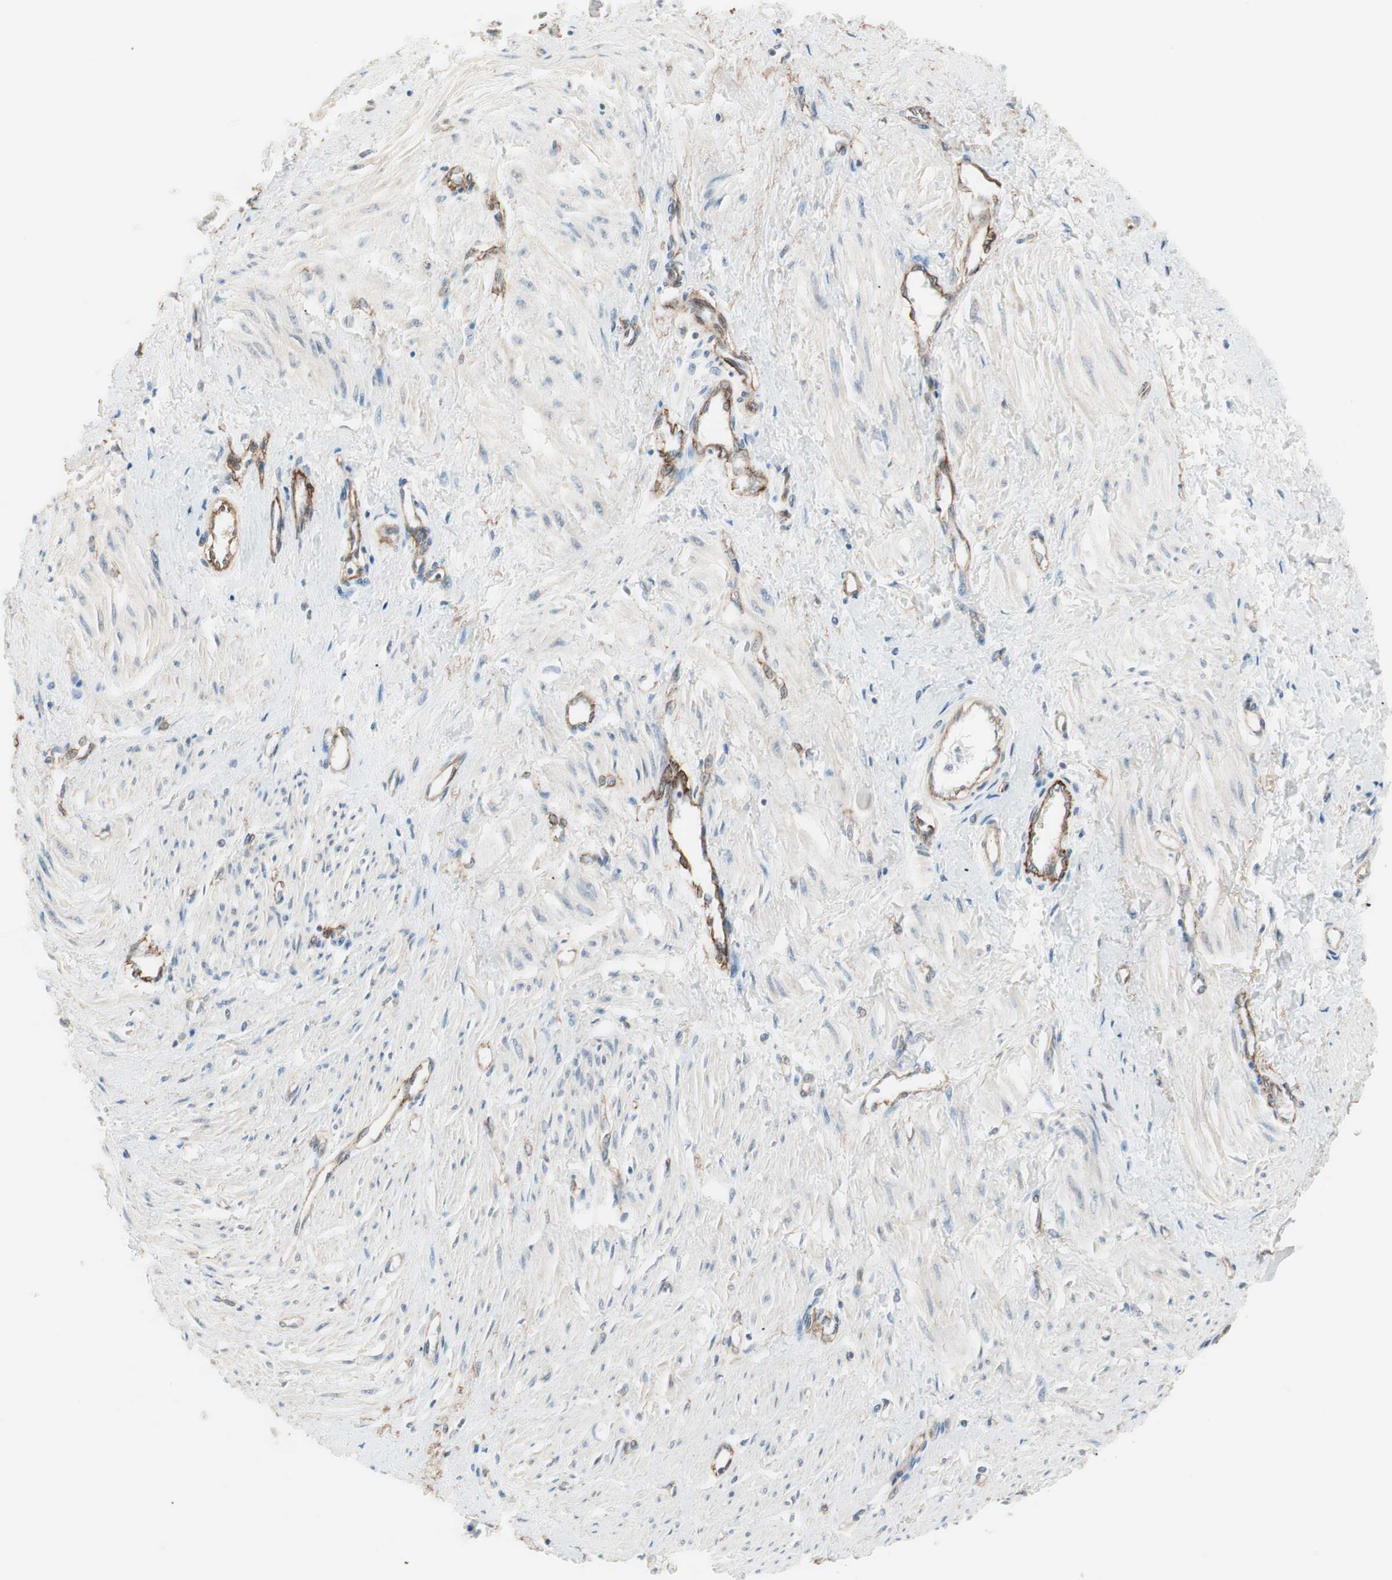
{"staining": {"intensity": "negative", "quantity": "none", "location": "none"}, "tissue": "smooth muscle", "cell_type": "Smooth muscle cells", "image_type": "normal", "snomed": [{"axis": "morphology", "description": "Normal tissue, NOS"}, {"axis": "topography", "description": "Smooth muscle"}, {"axis": "topography", "description": "Uterus"}], "caption": "There is no significant positivity in smooth muscle cells of smooth muscle. The staining is performed using DAB (3,3'-diaminobenzidine) brown chromogen with nuclei counter-stained in using hematoxylin.", "gene": "ITGB4", "patient": {"sex": "female", "age": 39}}